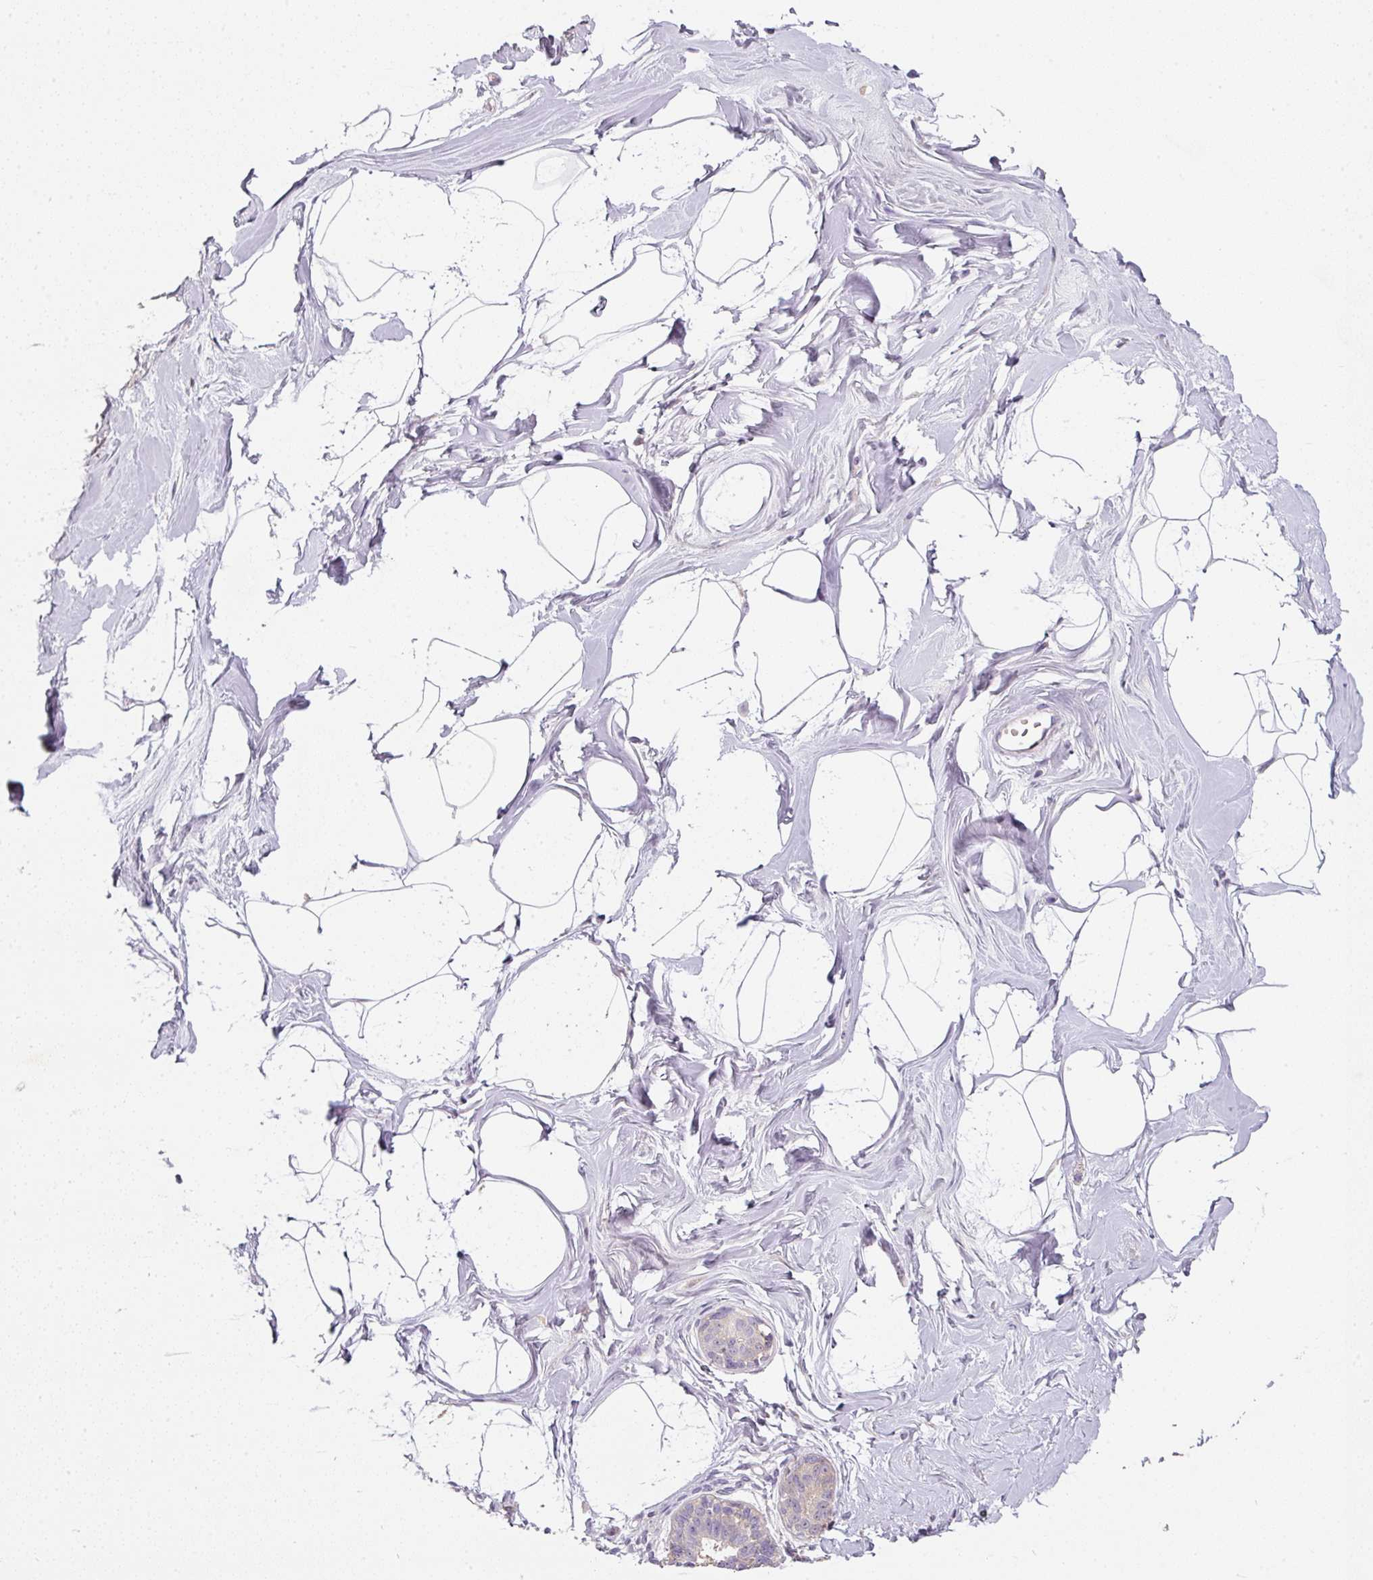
{"staining": {"intensity": "negative", "quantity": "none", "location": "none"}, "tissue": "breast", "cell_type": "Adipocytes", "image_type": "normal", "snomed": [{"axis": "morphology", "description": "Normal tissue, NOS"}, {"axis": "topography", "description": "Breast"}], "caption": "Image shows no significant protein staining in adipocytes of normal breast.", "gene": "TMEM37", "patient": {"sex": "female", "age": 45}}